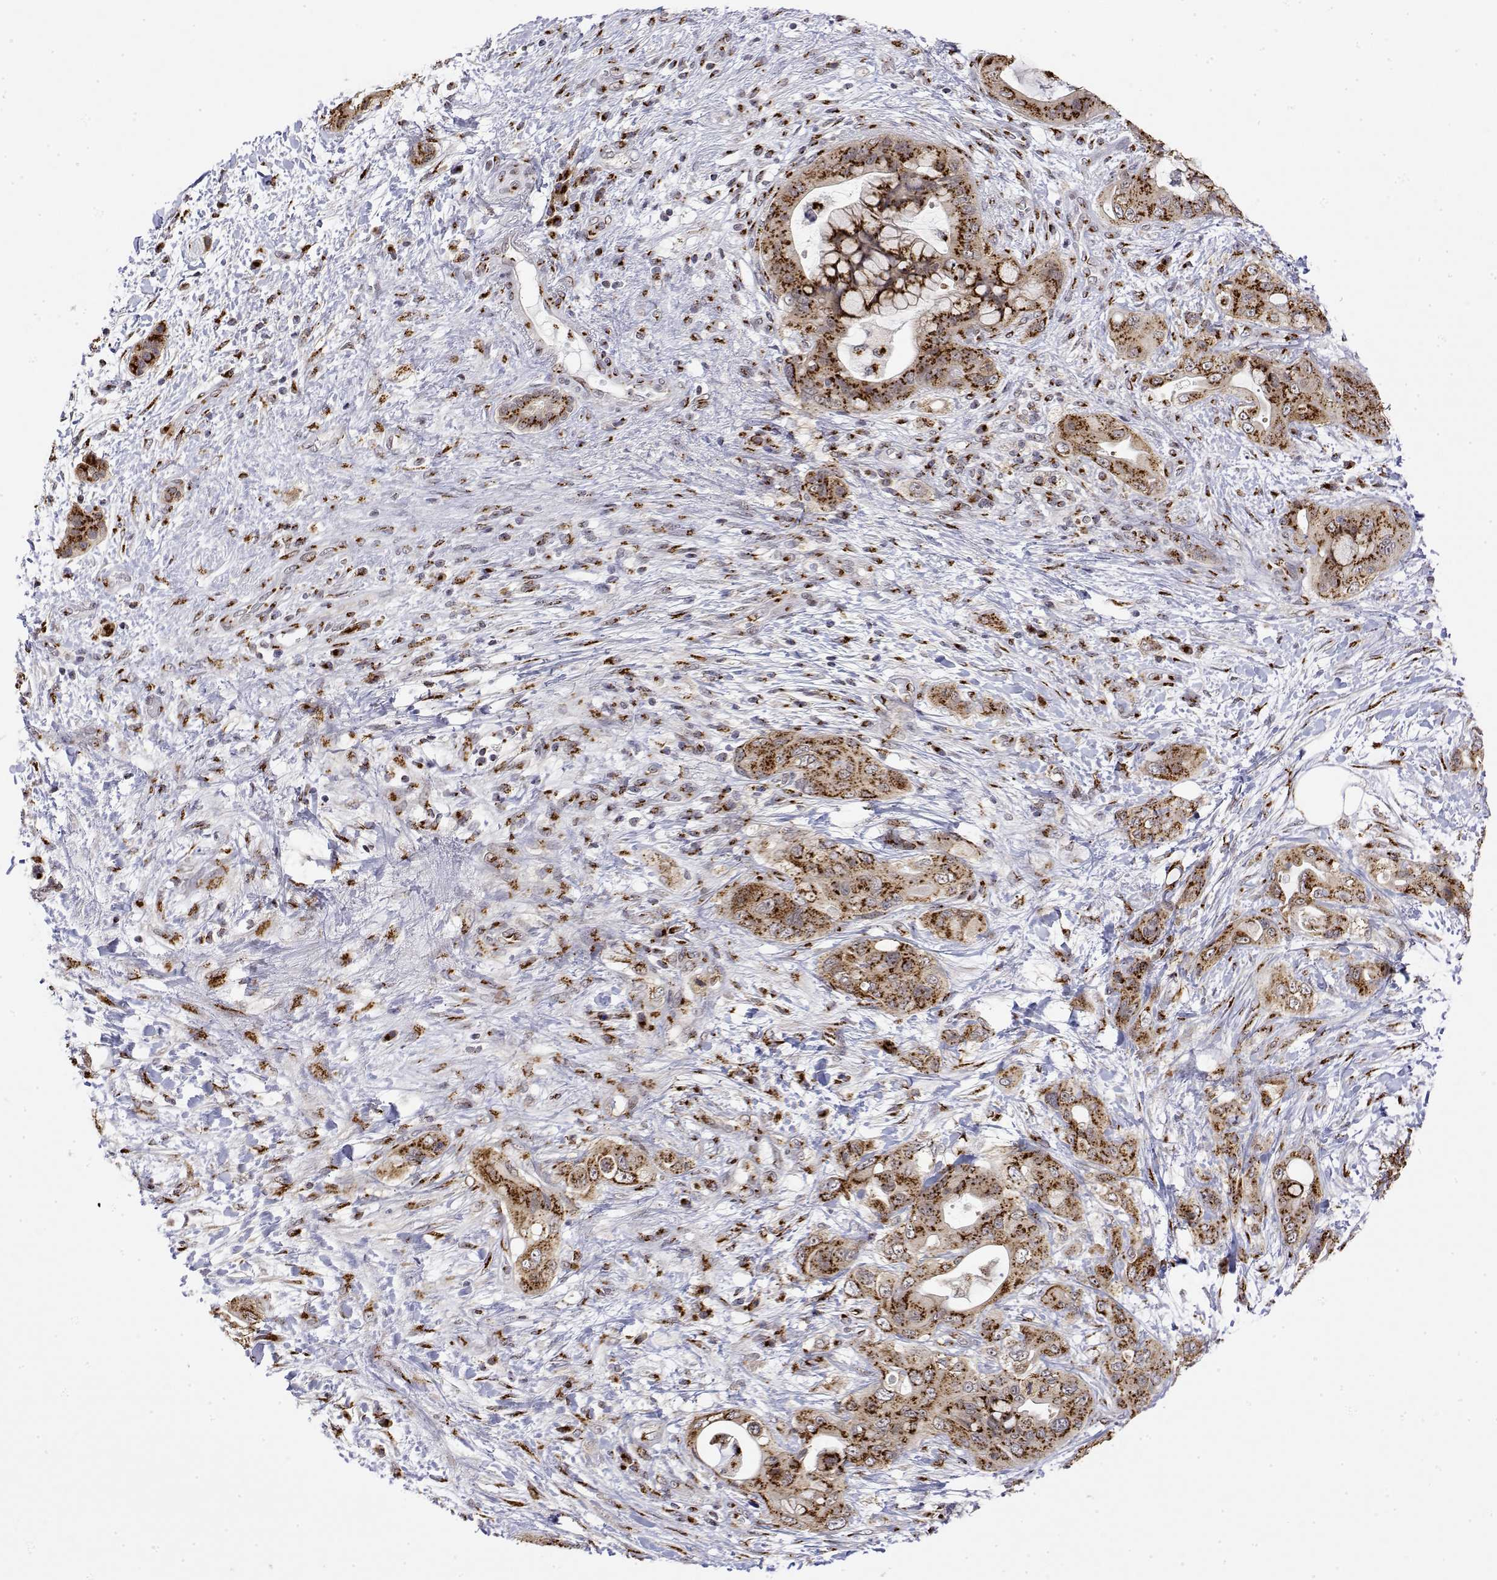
{"staining": {"intensity": "strong", "quantity": ">75%", "location": "cytoplasmic/membranous"}, "tissue": "pancreatic cancer", "cell_type": "Tumor cells", "image_type": "cancer", "snomed": [{"axis": "morphology", "description": "Adenocarcinoma, NOS"}, {"axis": "topography", "description": "Pancreas"}], "caption": "Adenocarcinoma (pancreatic) stained with DAB immunohistochemistry (IHC) displays high levels of strong cytoplasmic/membranous staining in about >75% of tumor cells.", "gene": "YIPF3", "patient": {"sex": "male", "age": 71}}